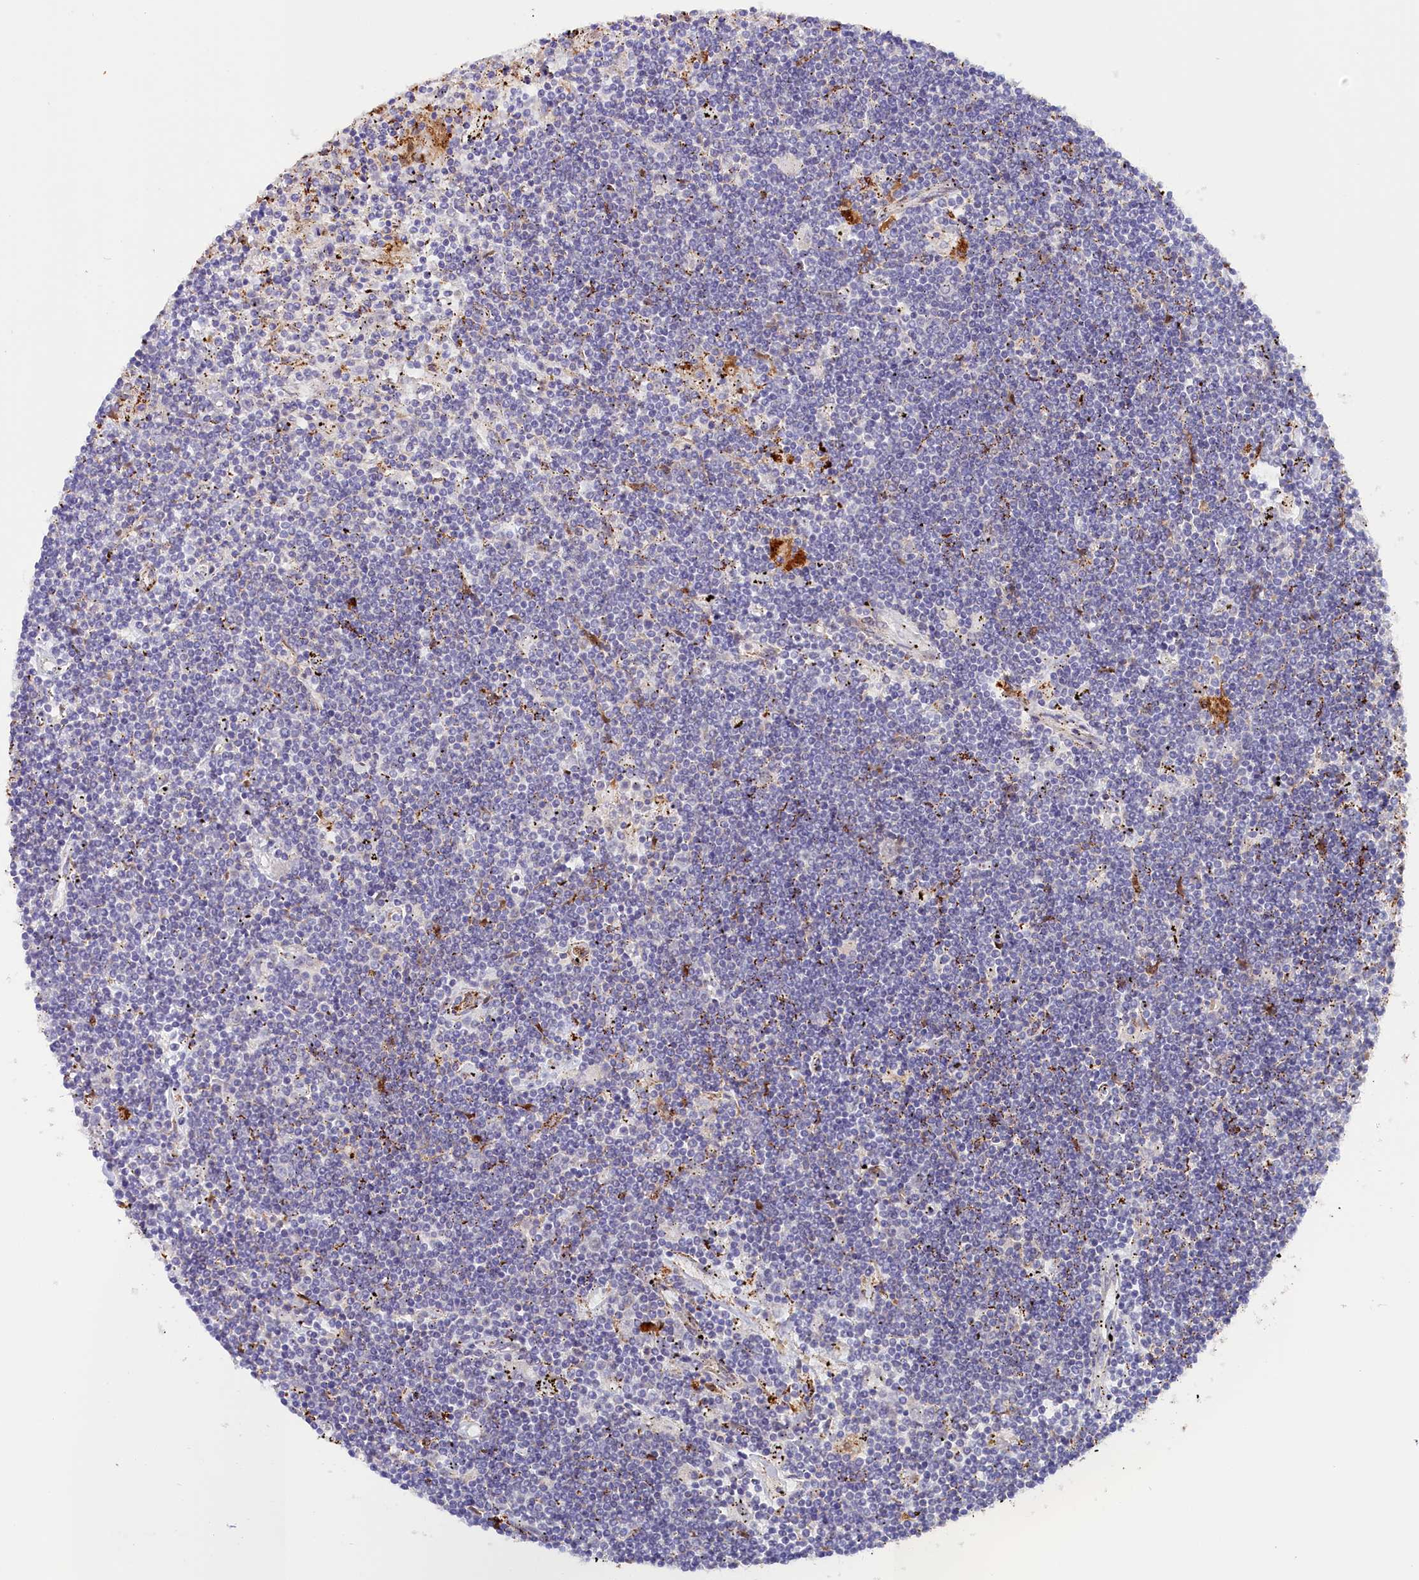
{"staining": {"intensity": "negative", "quantity": "none", "location": "none"}, "tissue": "lymphoma", "cell_type": "Tumor cells", "image_type": "cancer", "snomed": [{"axis": "morphology", "description": "Malignant lymphoma, non-Hodgkin's type, Low grade"}, {"axis": "topography", "description": "Spleen"}], "caption": "The IHC micrograph has no significant positivity in tumor cells of lymphoma tissue. (Brightfield microscopy of DAB (3,3'-diaminobenzidine) immunohistochemistry at high magnification).", "gene": "AKTIP", "patient": {"sex": "male", "age": 76}}